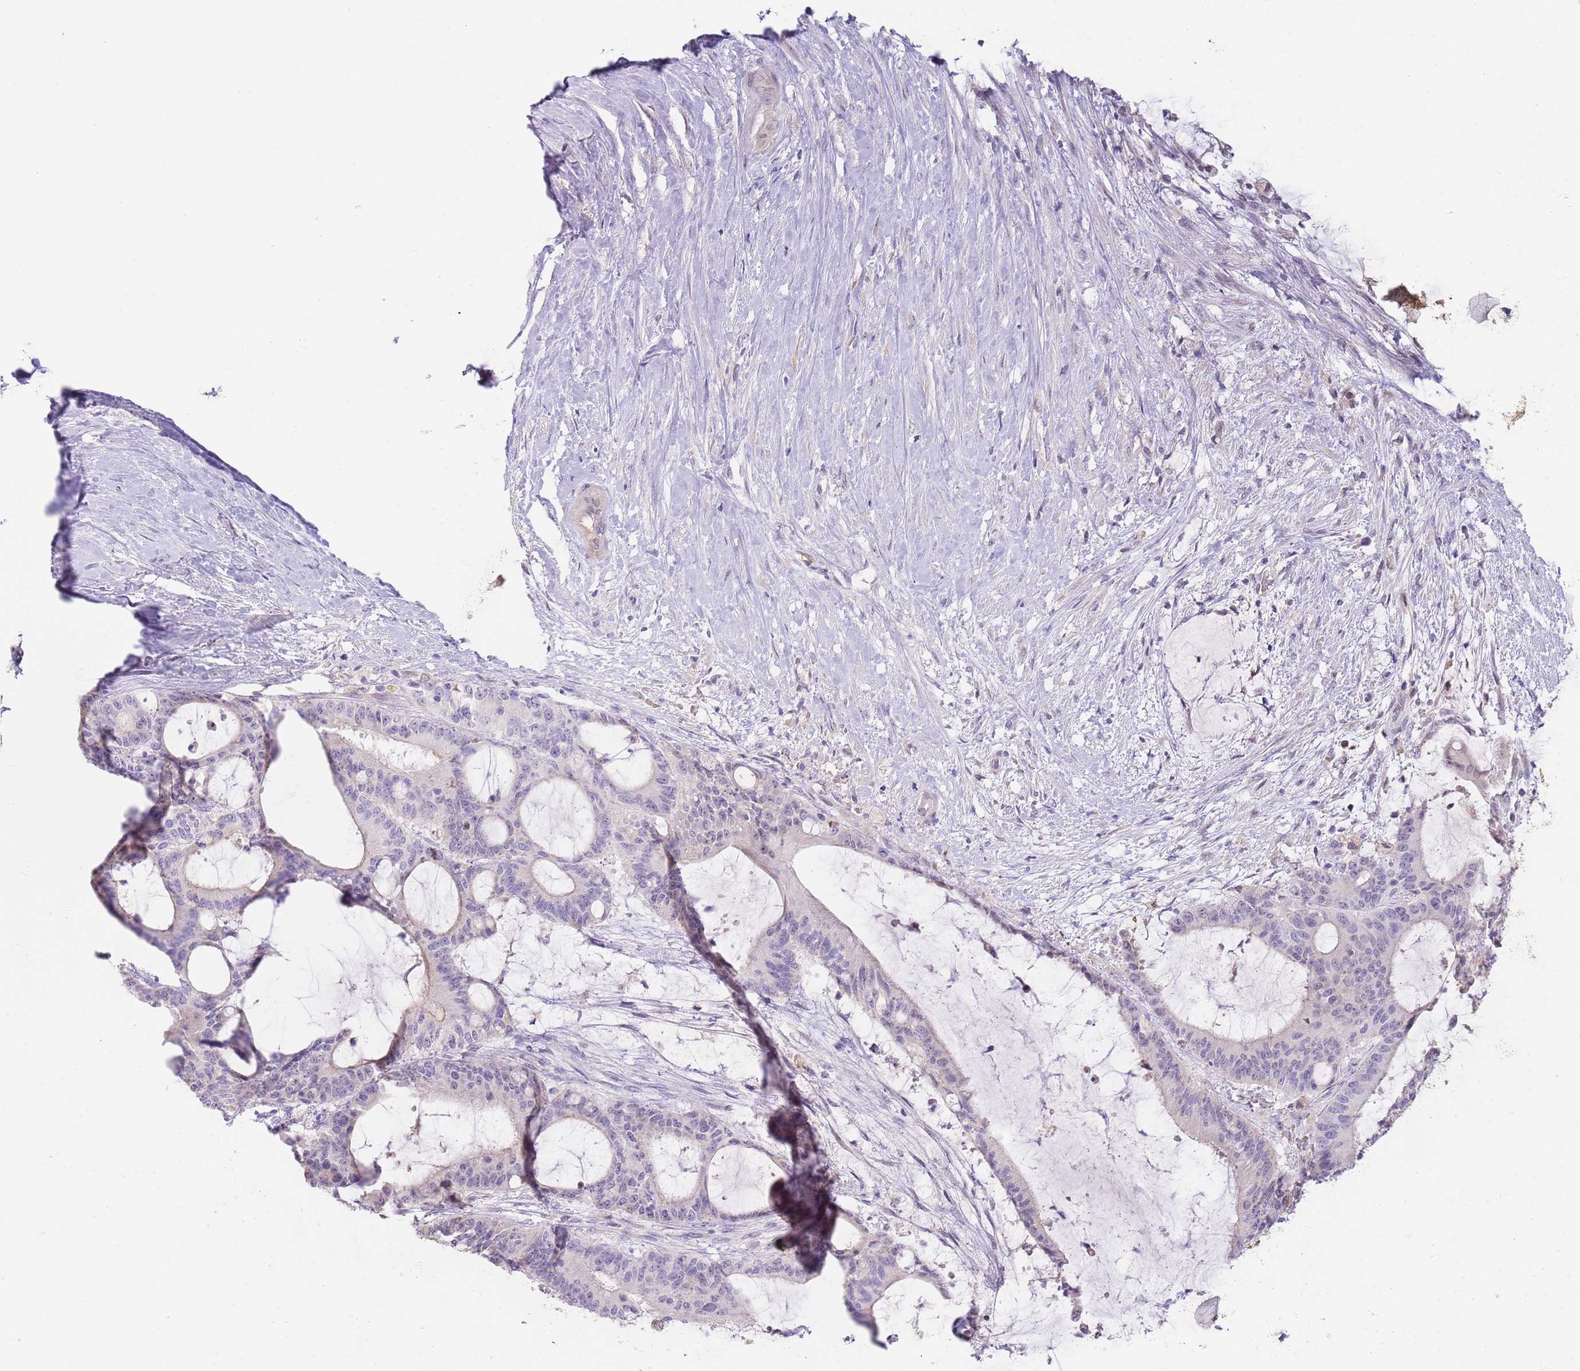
{"staining": {"intensity": "negative", "quantity": "none", "location": "none"}, "tissue": "liver cancer", "cell_type": "Tumor cells", "image_type": "cancer", "snomed": [{"axis": "morphology", "description": "Normal tissue, NOS"}, {"axis": "morphology", "description": "Cholangiocarcinoma"}, {"axis": "topography", "description": "Liver"}, {"axis": "topography", "description": "Peripheral nerve tissue"}], "caption": "Micrograph shows no protein positivity in tumor cells of liver cholangiocarcinoma tissue. (DAB (3,3'-diaminobenzidine) immunohistochemistry (IHC) with hematoxylin counter stain).", "gene": "AP1S2", "patient": {"sex": "female", "age": 73}}